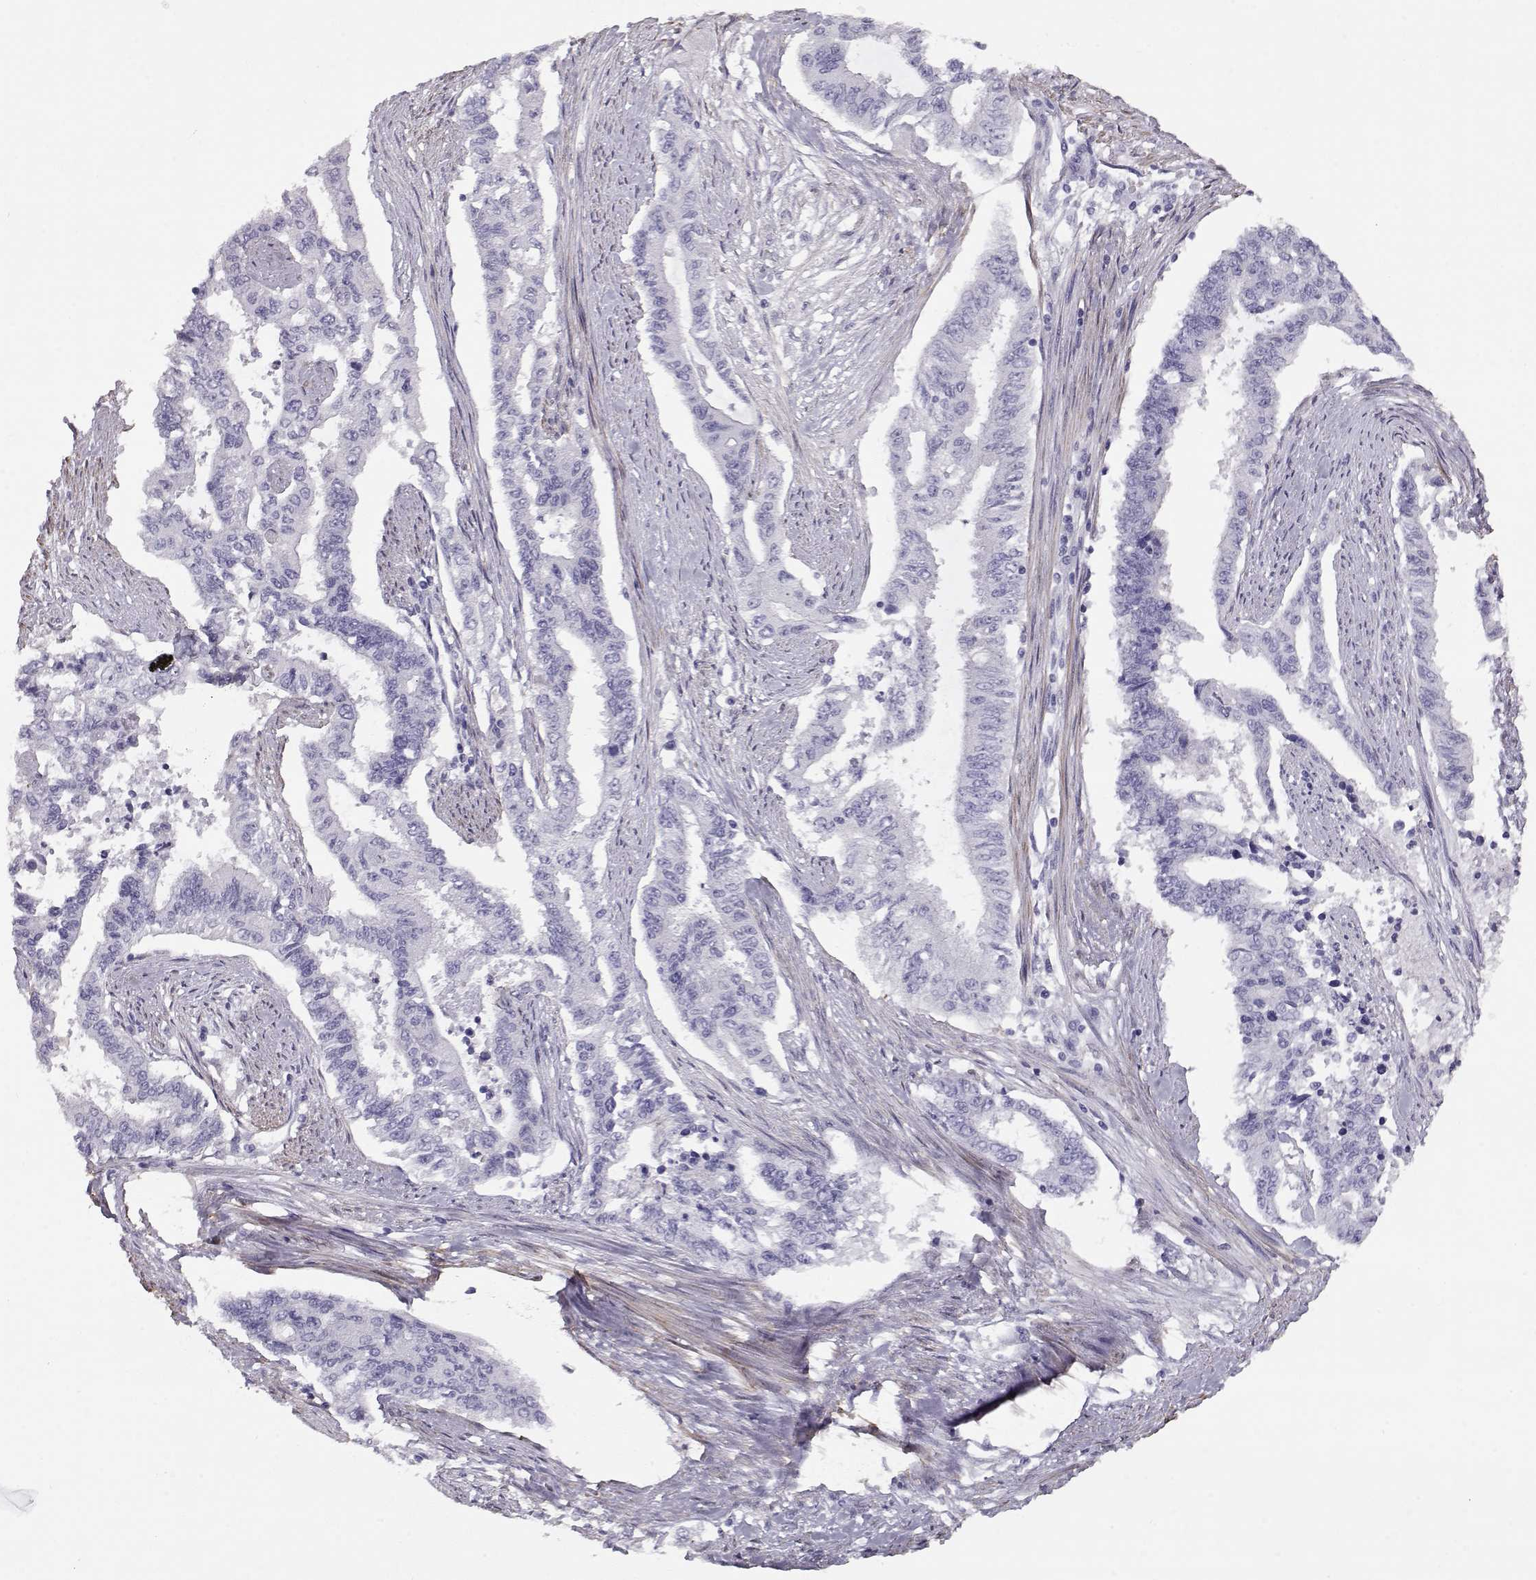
{"staining": {"intensity": "negative", "quantity": "none", "location": "none"}, "tissue": "endometrial cancer", "cell_type": "Tumor cells", "image_type": "cancer", "snomed": [{"axis": "morphology", "description": "Adenocarcinoma, NOS"}, {"axis": "topography", "description": "Uterus"}], "caption": "This micrograph is of endometrial adenocarcinoma stained with IHC to label a protein in brown with the nuclei are counter-stained blue. There is no expression in tumor cells.", "gene": "SLITRK3", "patient": {"sex": "female", "age": 59}}